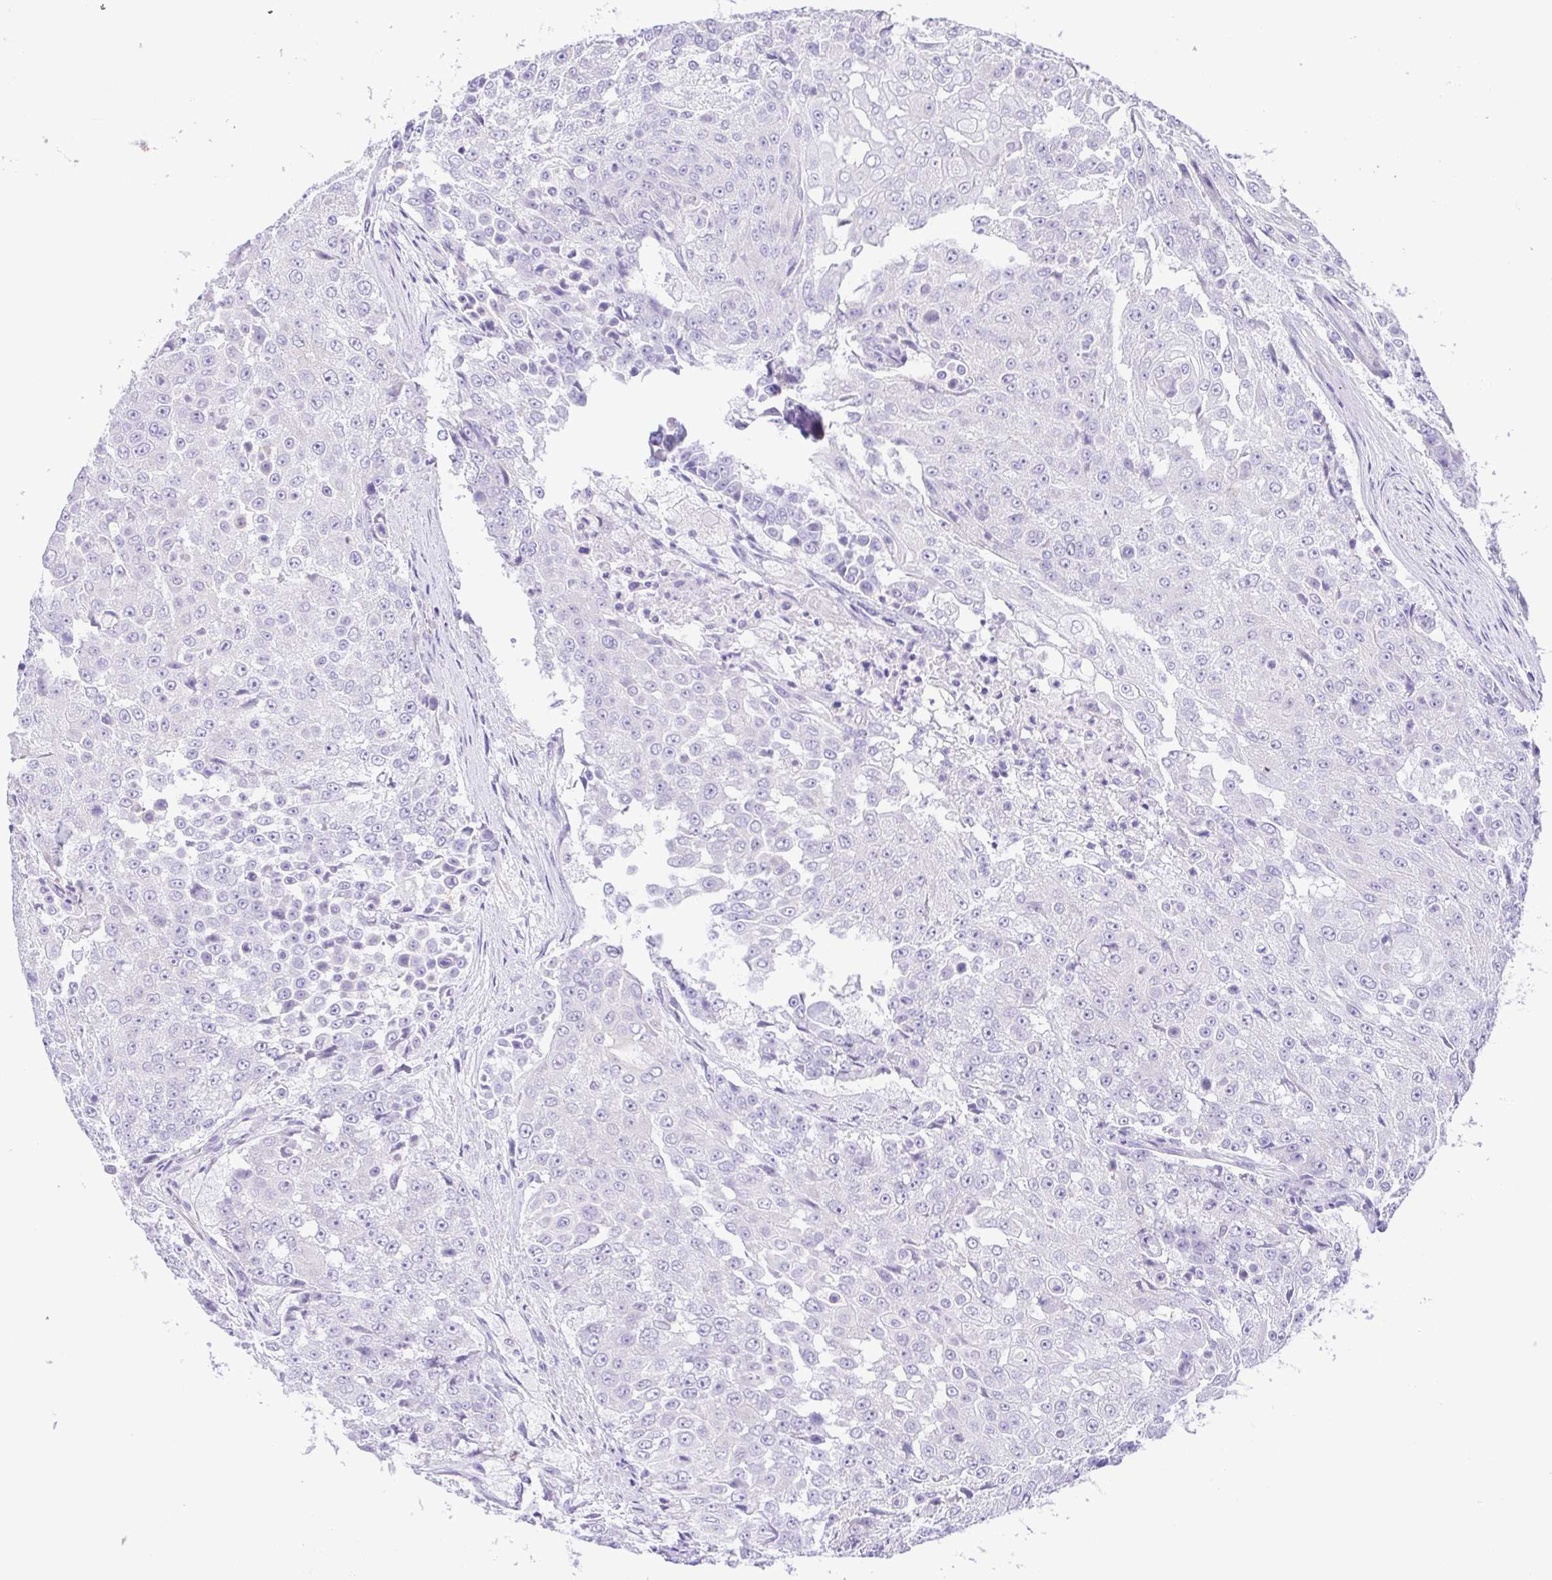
{"staining": {"intensity": "negative", "quantity": "none", "location": "none"}, "tissue": "urothelial cancer", "cell_type": "Tumor cells", "image_type": "cancer", "snomed": [{"axis": "morphology", "description": "Urothelial carcinoma, High grade"}, {"axis": "topography", "description": "Urinary bladder"}], "caption": "Image shows no significant protein positivity in tumor cells of urothelial cancer. Nuclei are stained in blue.", "gene": "EPB42", "patient": {"sex": "female", "age": 63}}